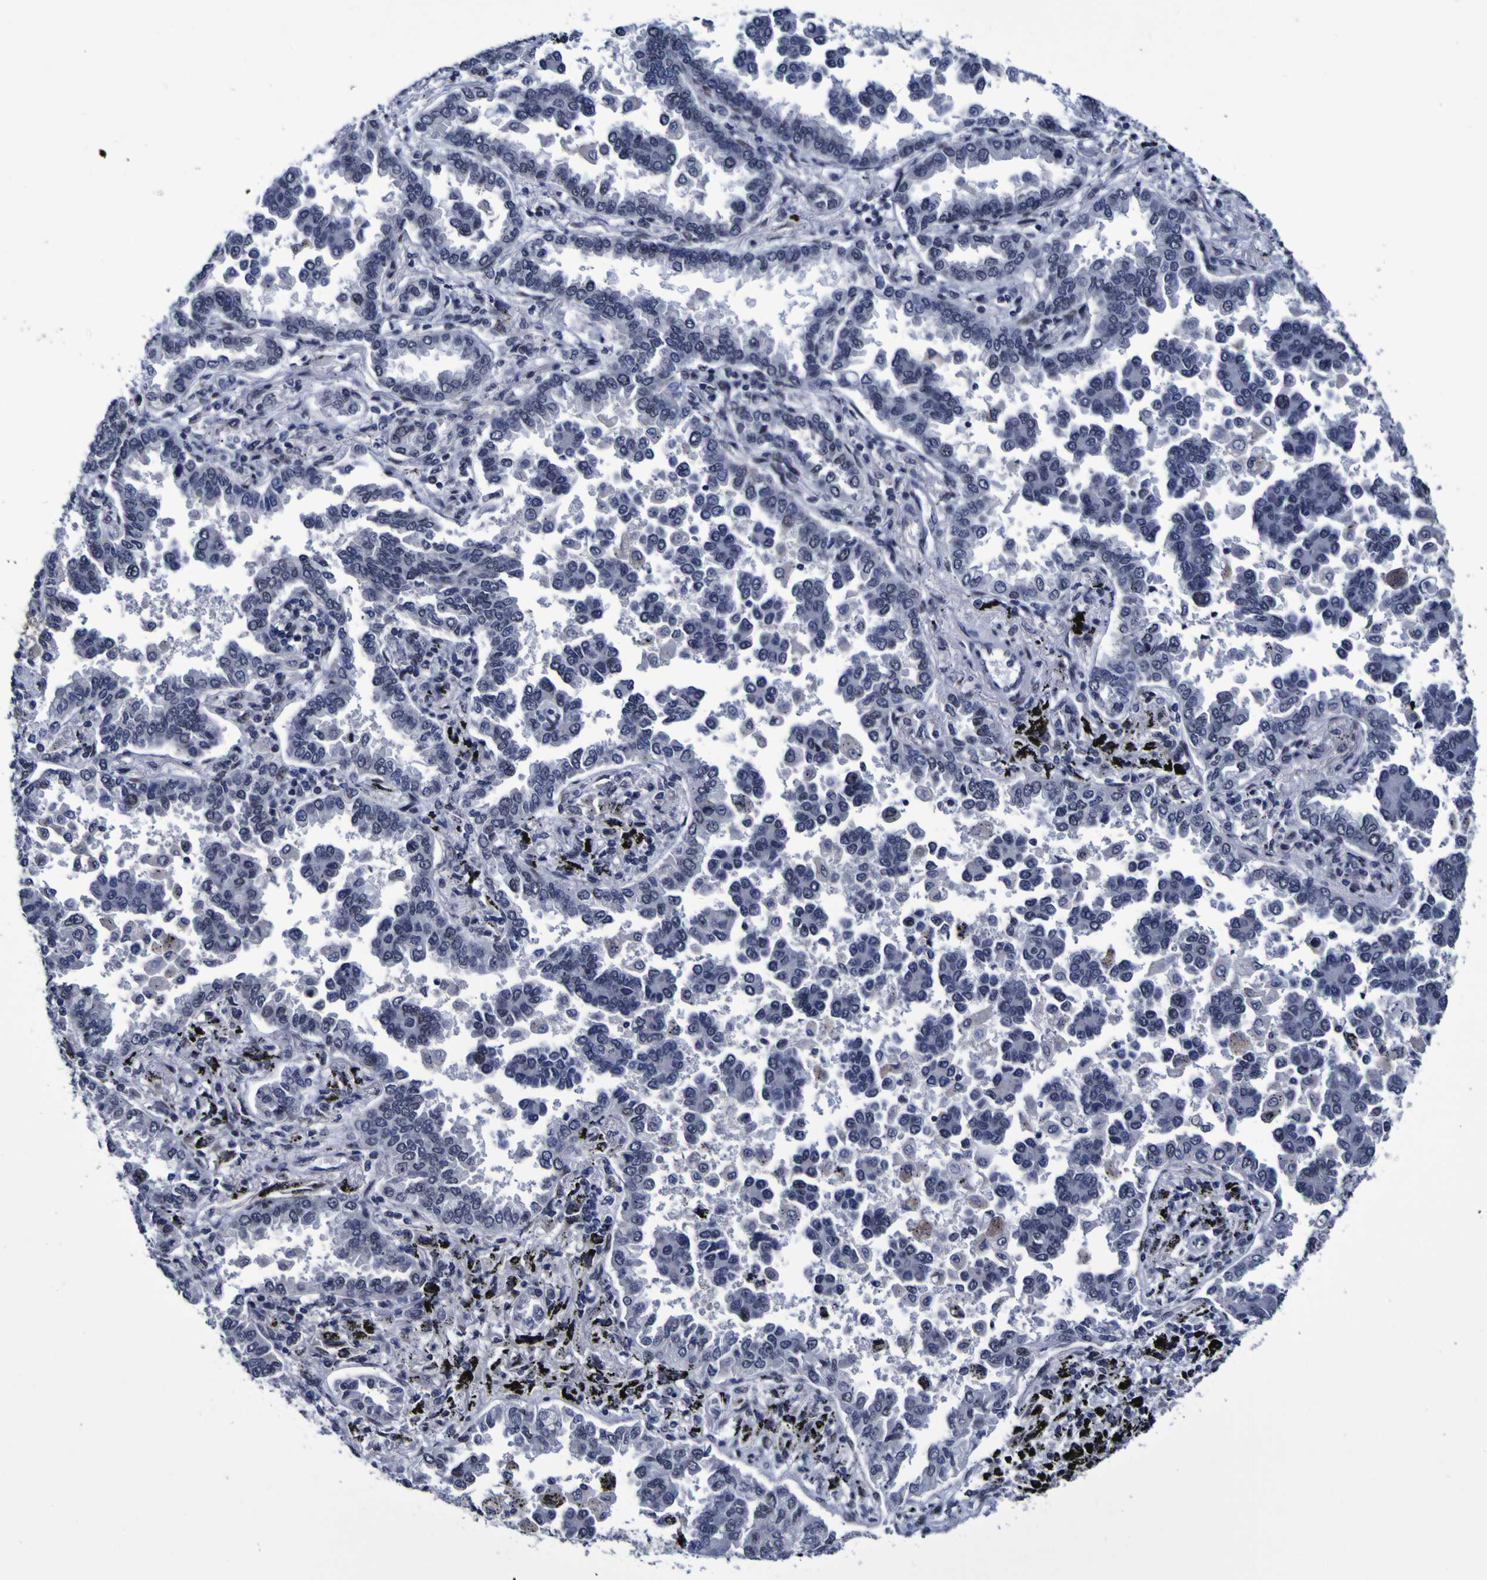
{"staining": {"intensity": "negative", "quantity": "none", "location": "none"}, "tissue": "lung cancer", "cell_type": "Tumor cells", "image_type": "cancer", "snomed": [{"axis": "morphology", "description": "Normal tissue, NOS"}, {"axis": "morphology", "description": "Adenocarcinoma, NOS"}, {"axis": "topography", "description": "Lung"}], "caption": "IHC micrograph of lung cancer (adenocarcinoma) stained for a protein (brown), which shows no staining in tumor cells.", "gene": "MBD3", "patient": {"sex": "male", "age": 59}}